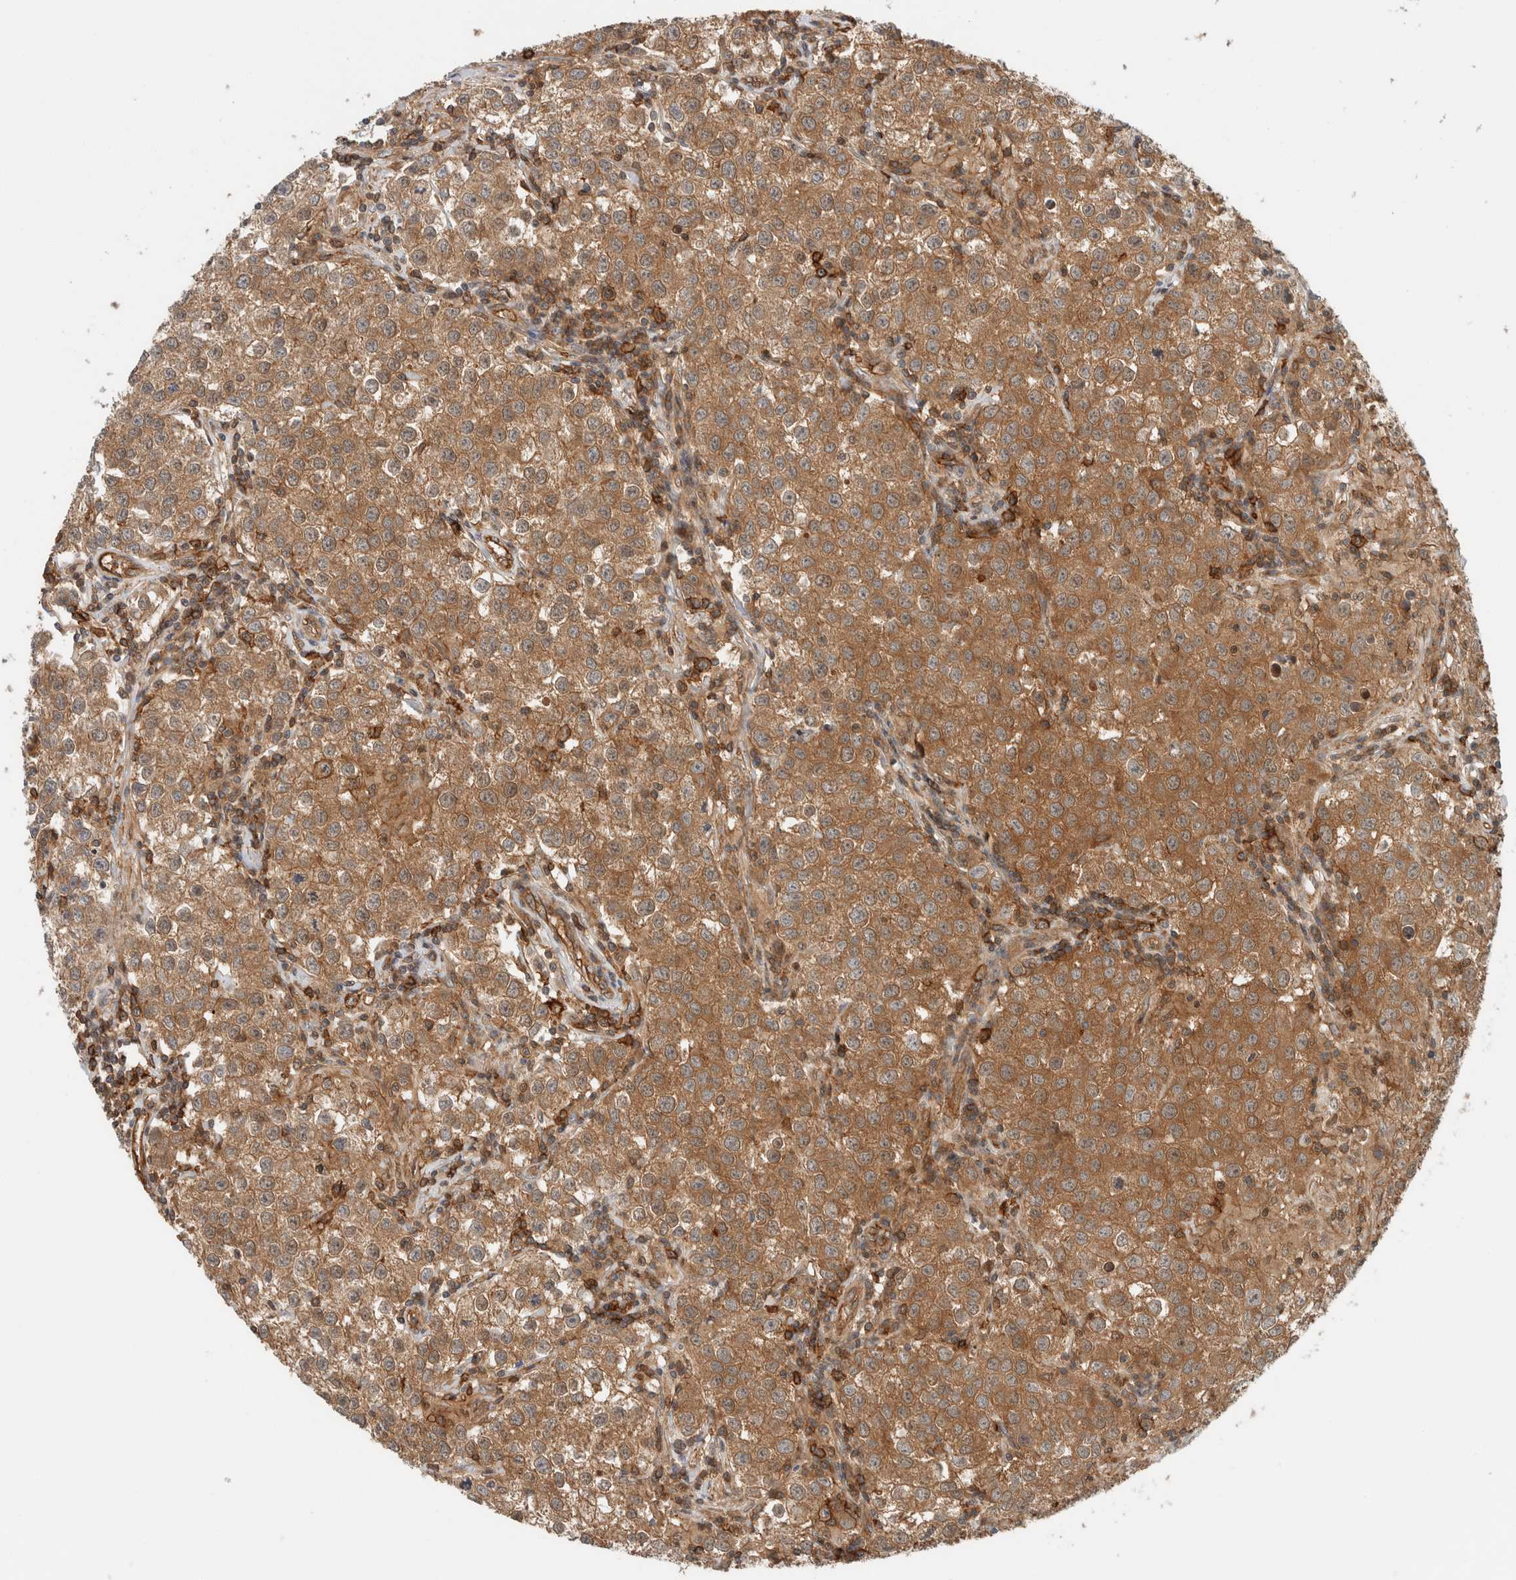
{"staining": {"intensity": "moderate", "quantity": ">75%", "location": "cytoplasmic/membranous"}, "tissue": "testis cancer", "cell_type": "Tumor cells", "image_type": "cancer", "snomed": [{"axis": "morphology", "description": "Seminoma, NOS"}, {"axis": "morphology", "description": "Carcinoma, Embryonal, NOS"}, {"axis": "topography", "description": "Testis"}], "caption": "A medium amount of moderate cytoplasmic/membranous expression is appreciated in approximately >75% of tumor cells in testis cancer tissue. (Stains: DAB (3,3'-diaminobenzidine) in brown, nuclei in blue, Microscopy: brightfield microscopy at high magnification).", "gene": "PFDN4", "patient": {"sex": "male", "age": 43}}